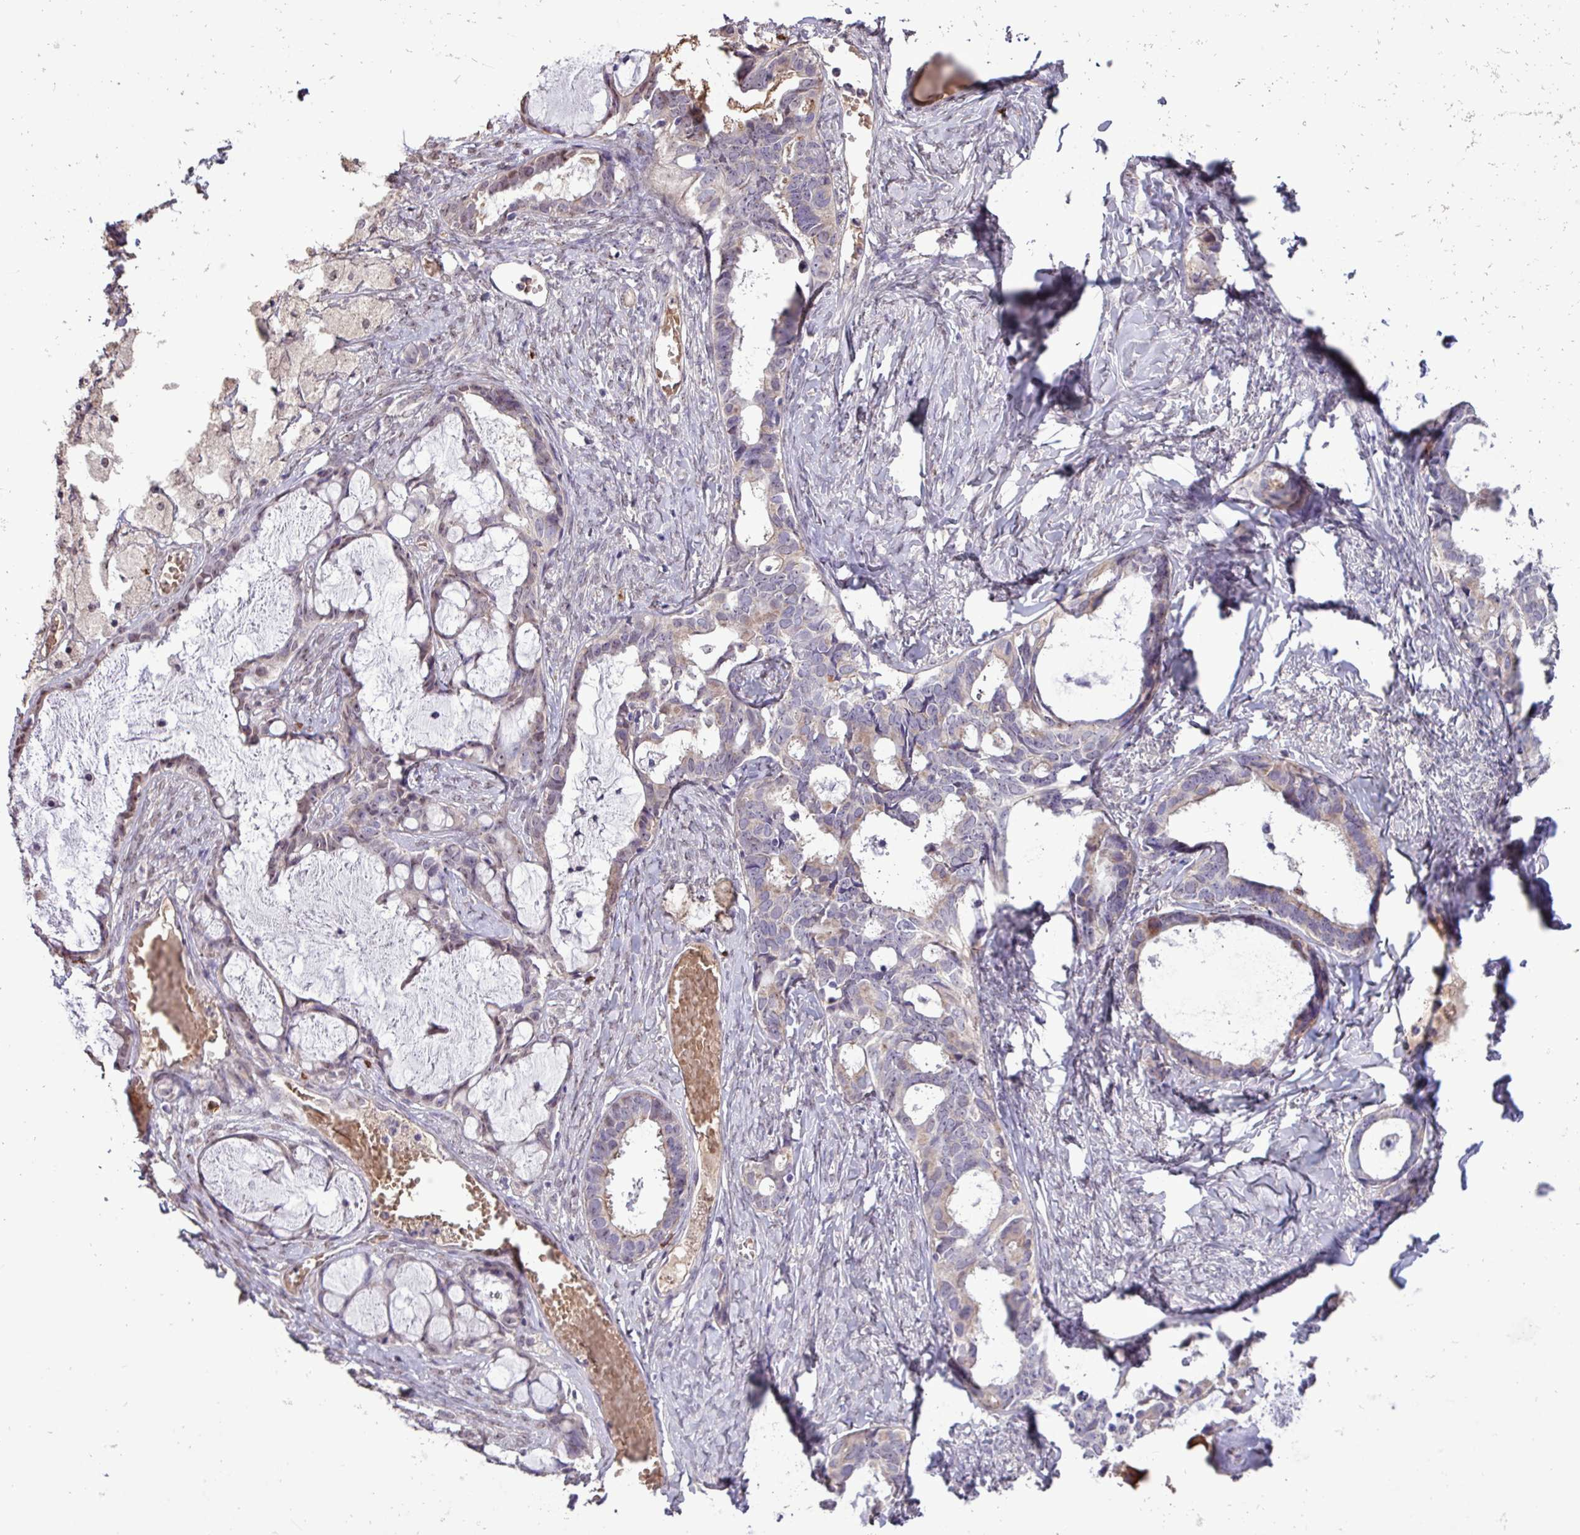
{"staining": {"intensity": "negative", "quantity": "none", "location": "none"}, "tissue": "ovarian cancer", "cell_type": "Tumor cells", "image_type": "cancer", "snomed": [{"axis": "morphology", "description": "Cystadenocarcinoma, serous, NOS"}, {"axis": "topography", "description": "Ovary"}], "caption": "Ovarian cancer was stained to show a protein in brown. There is no significant staining in tumor cells.", "gene": "L3MBTL3", "patient": {"sex": "female", "age": 69}}